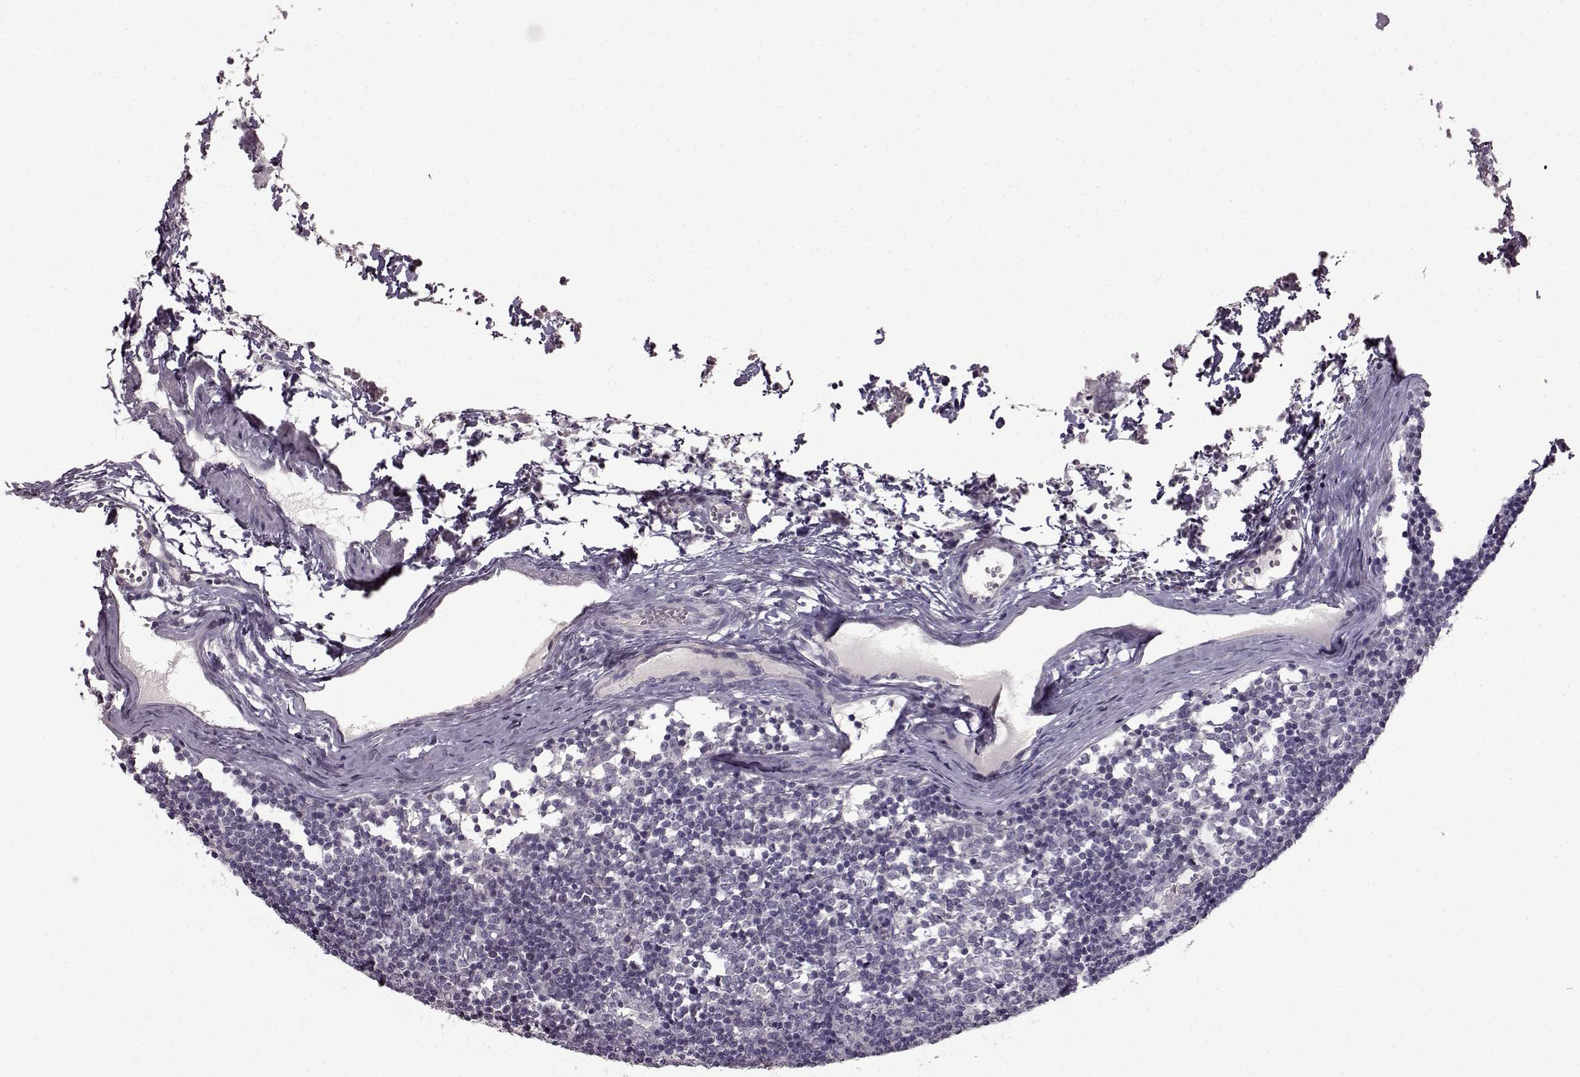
{"staining": {"intensity": "negative", "quantity": "none", "location": "none"}, "tissue": "lymph node", "cell_type": "Germinal center cells", "image_type": "normal", "snomed": [{"axis": "morphology", "description": "Normal tissue, NOS"}, {"axis": "topography", "description": "Lymph node"}], "caption": "Germinal center cells show no significant expression in normal lymph node.", "gene": "LHB", "patient": {"sex": "female", "age": 52}}